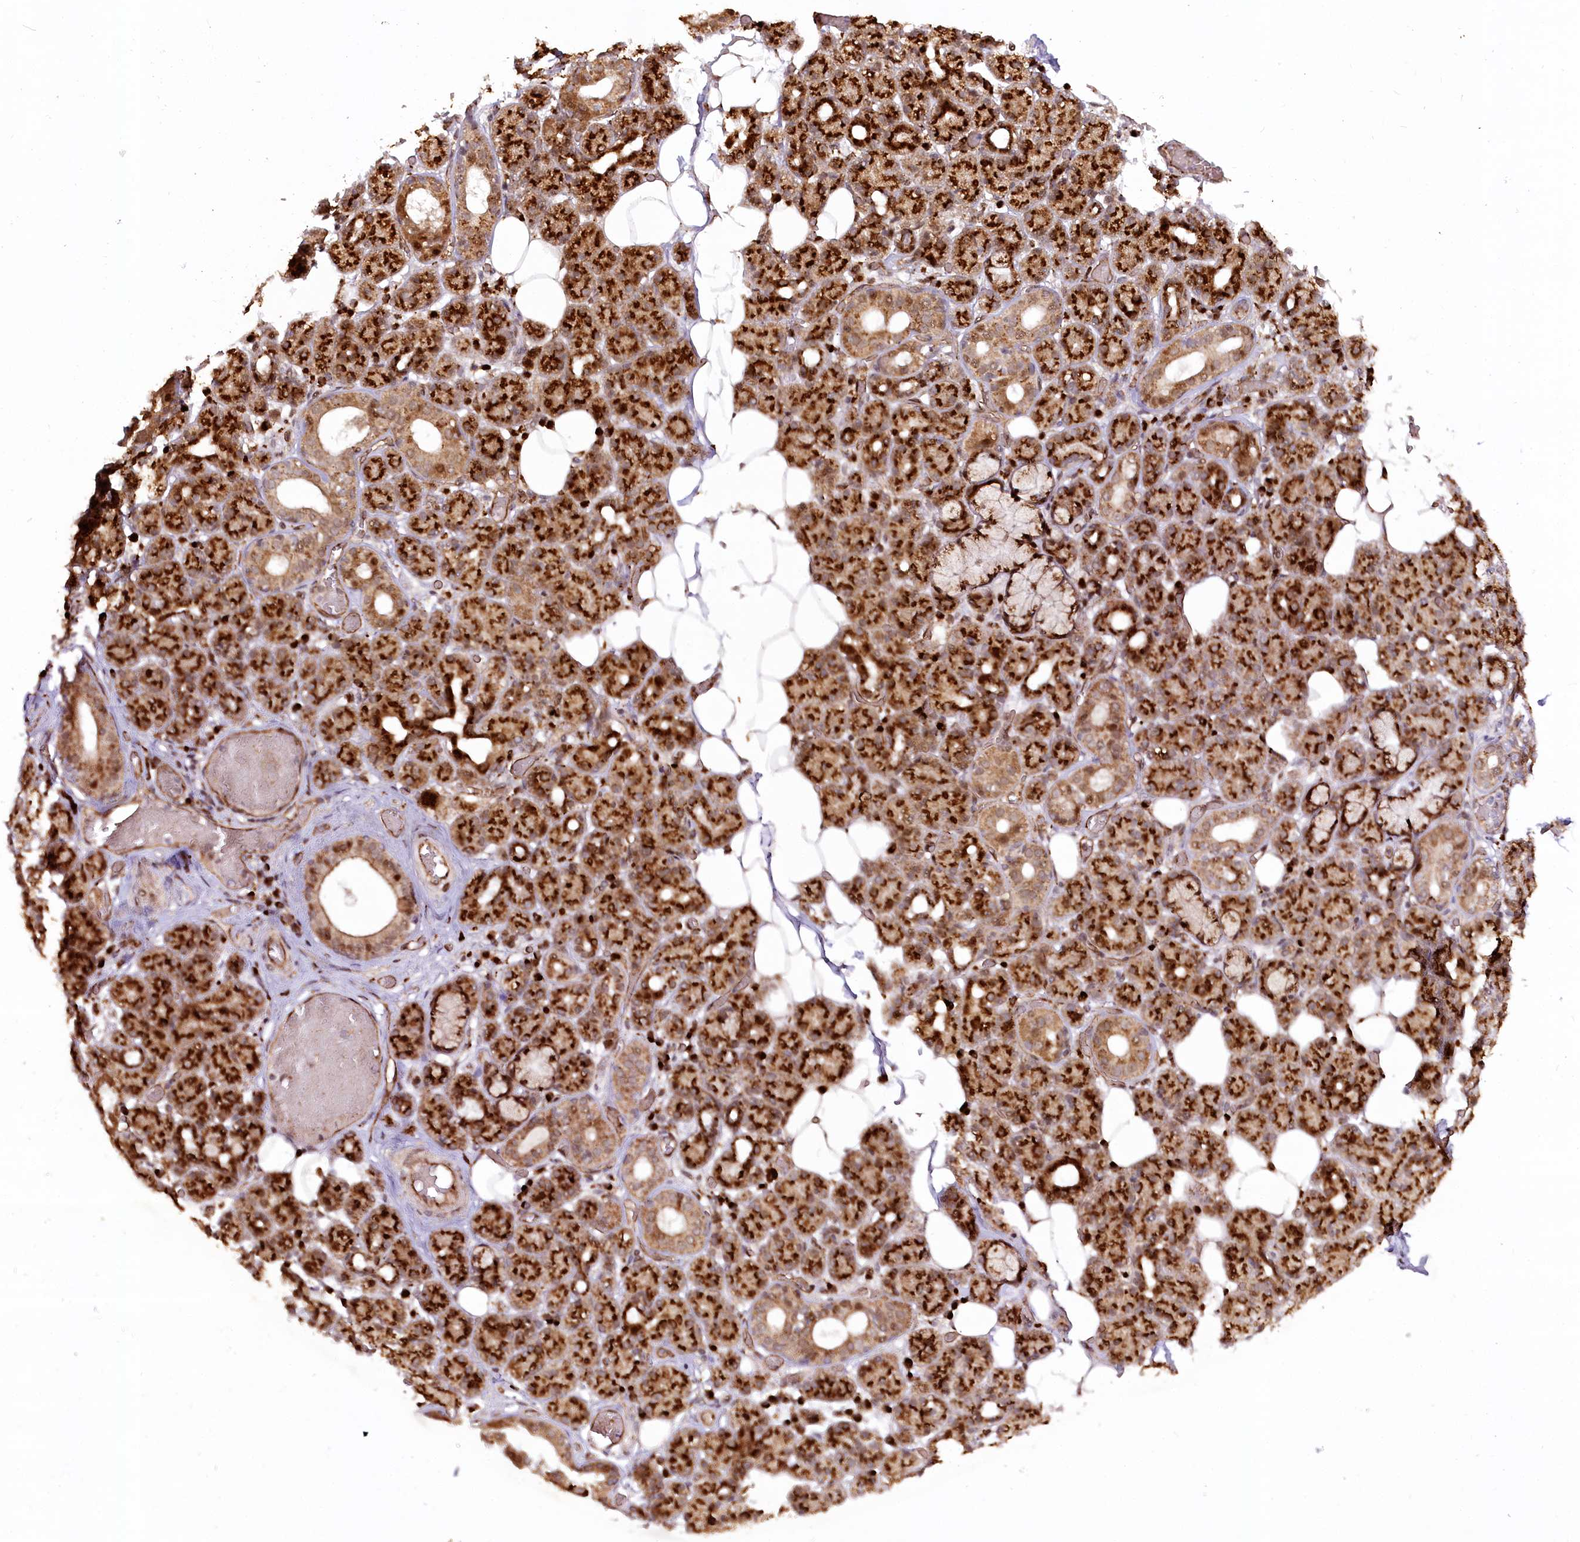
{"staining": {"intensity": "strong", "quantity": ">75%", "location": "cytoplasmic/membranous"}, "tissue": "salivary gland", "cell_type": "Glandular cells", "image_type": "normal", "snomed": [{"axis": "morphology", "description": "Normal tissue, NOS"}, {"axis": "topography", "description": "Salivary gland"}], "caption": "Salivary gland stained with DAB (3,3'-diaminobenzidine) immunohistochemistry exhibits high levels of strong cytoplasmic/membranous expression in approximately >75% of glandular cells. (IHC, brightfield microscopy, high magnification).", "gene": "COPG1", "patient": {"sex": "male", "age": 63}}